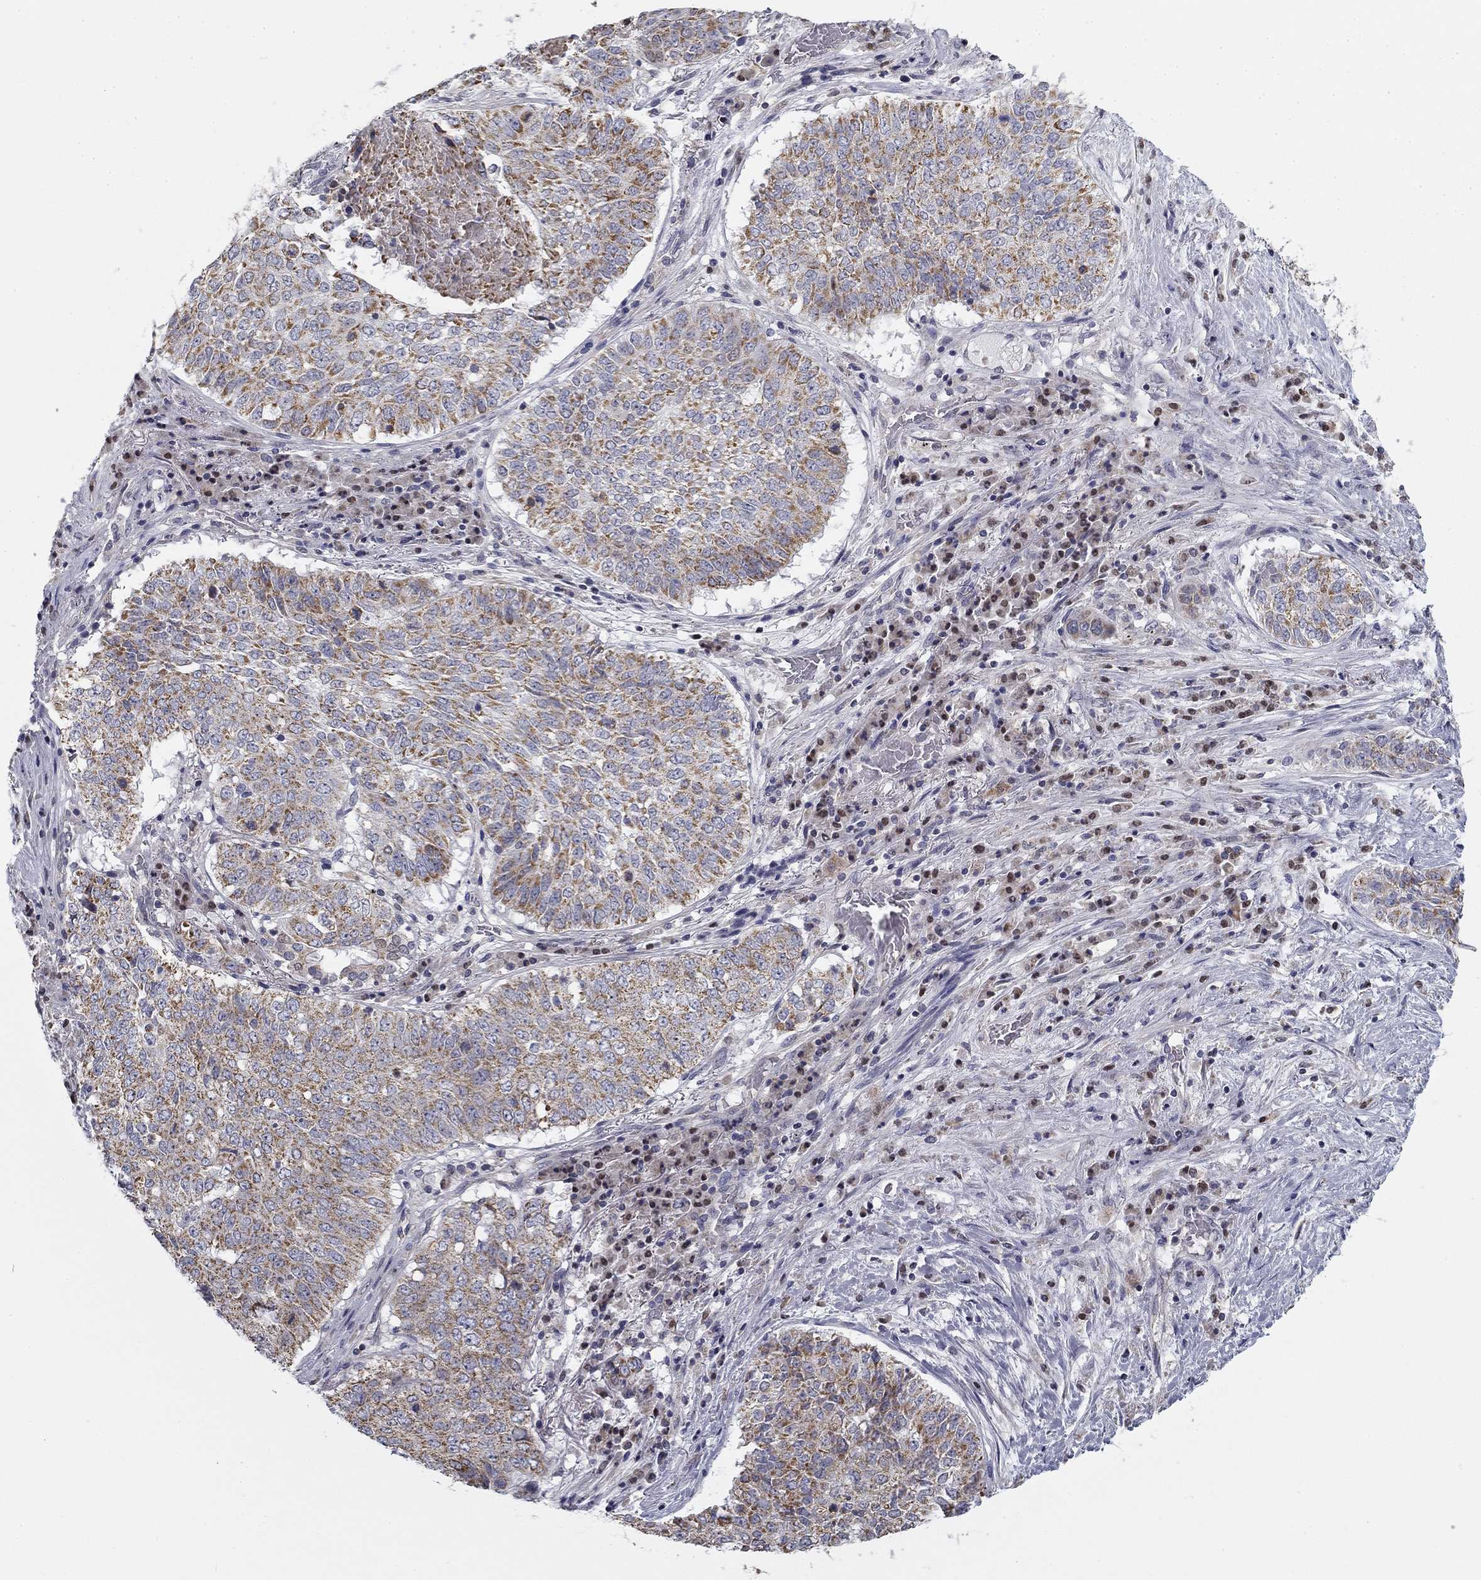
{"staining": {"intensity": "moderate", "quantity": "25%-75%", "location": "cytoplasmic/membranous"}, "tissue": "lung cancer", "cell_type": "Tumor cells", "image_type": "cancer", "snomed": [{"axis": "morphology", "description": "Squamous cell carcinoma, NOS"}, {"axis": "topography", "description": "Lung"}], "caption": "Protein staining of lung cancer (squamous cell carcinoma) tissue demonstrates moderate cytoplasmic/membranous expression in approximately 25%-75% of tumor cells.", "gene": "SLC2A9", "patient": {"sex": "male", "age": 64}}